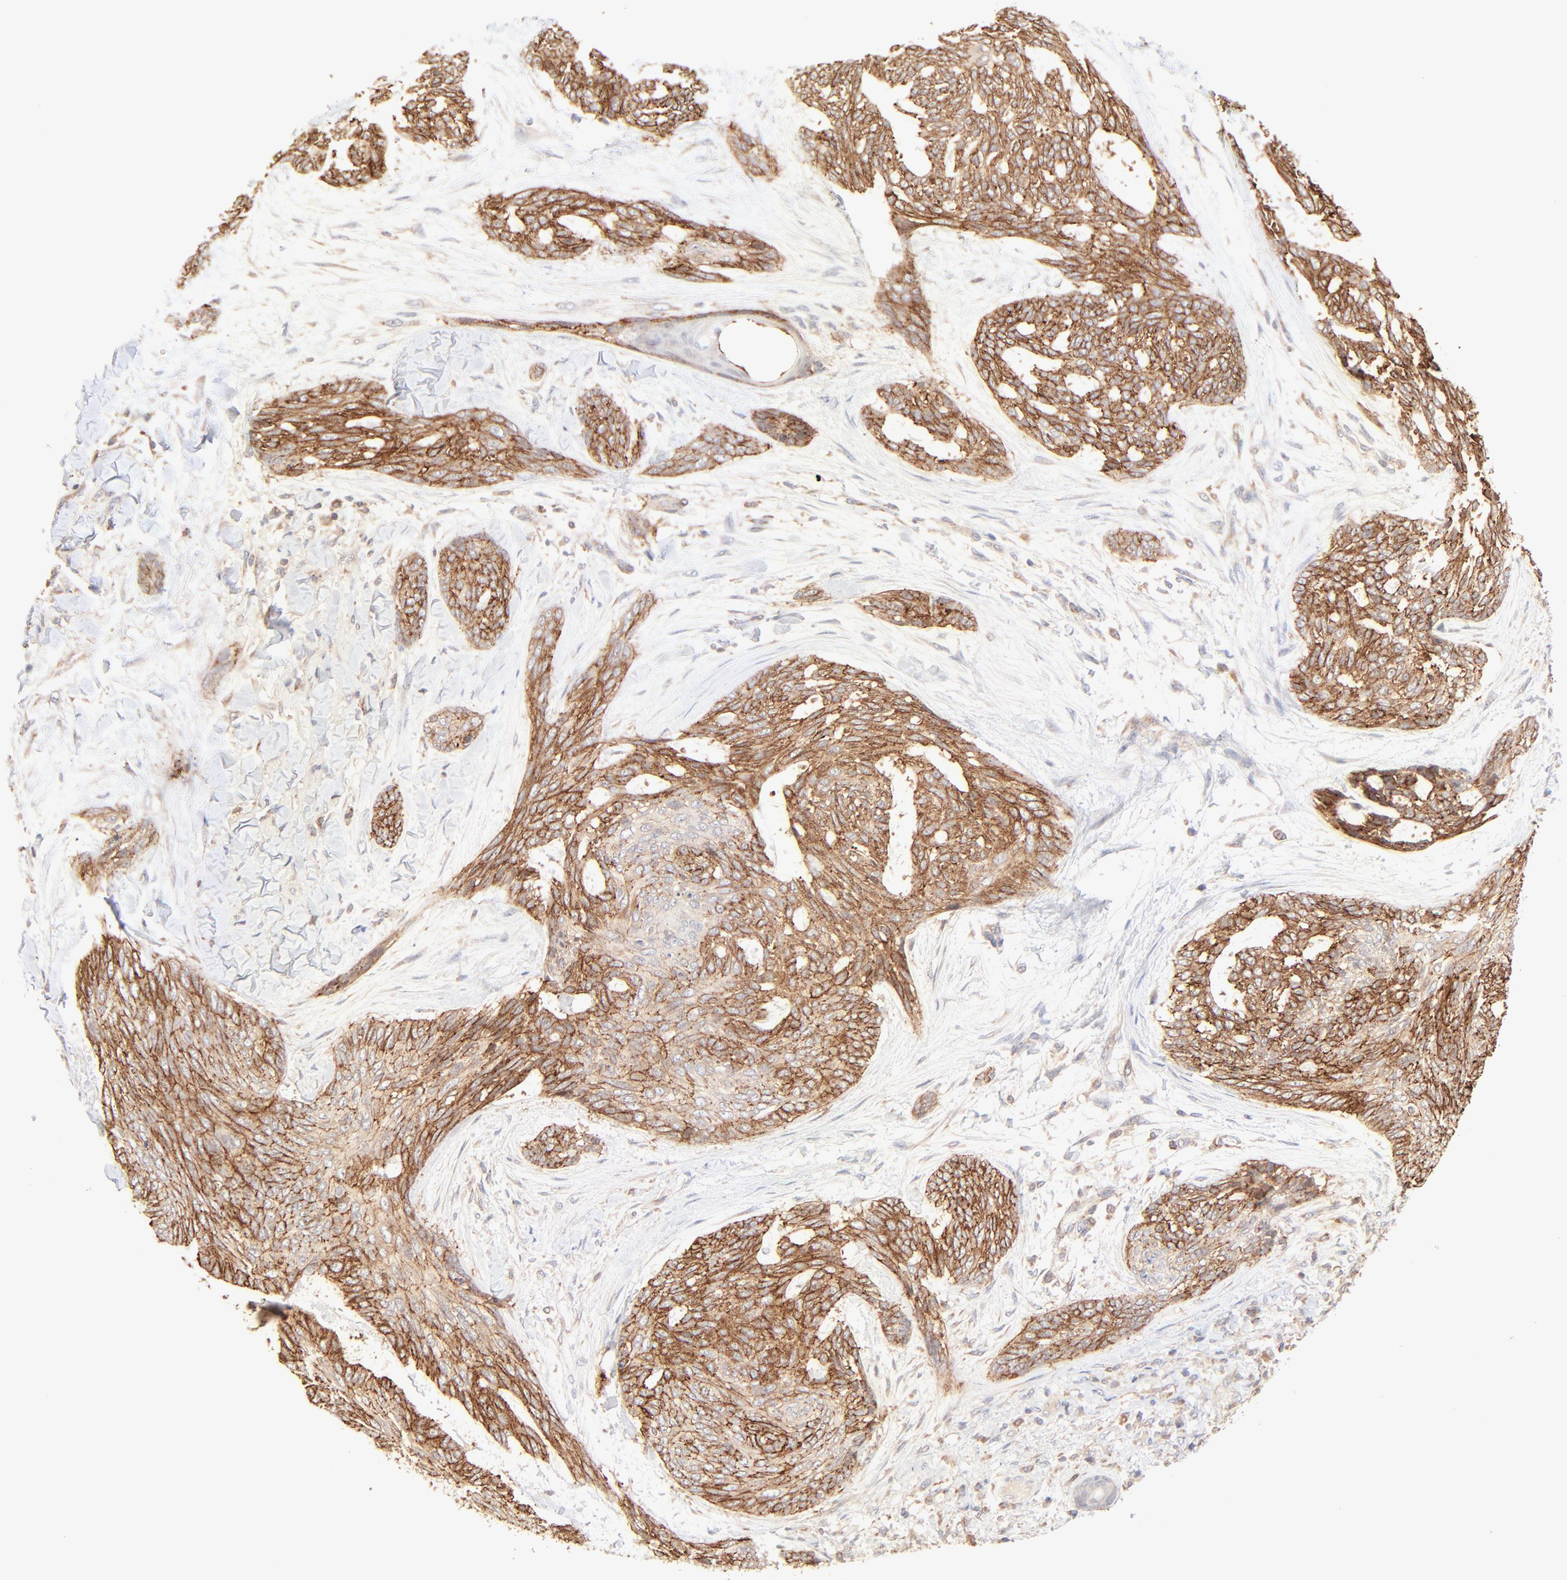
{"staining": {"intensity": "strong", "quantity": ">75%", "location": "cytoplasmic/membranous"}, "tissue": "skin cancer", "cell_type": "Tumor cells", "image_type": "cancer", "snomed": [{"axis": "morphology", "description": "Normal tissue, NOS"}, {"axis": "morphology", "description": "Basal cell carcinoma"}, {"axis": "topography", "description": "Skin"}], "caption": "This is a histology image of IHC staining of skin basal cell carcinoma, which shows strong positivity in the cytoplasmic/membranous of tumor cells.", "gene": "CSPG4", "patient": {"sex": "female", "age": 71}}